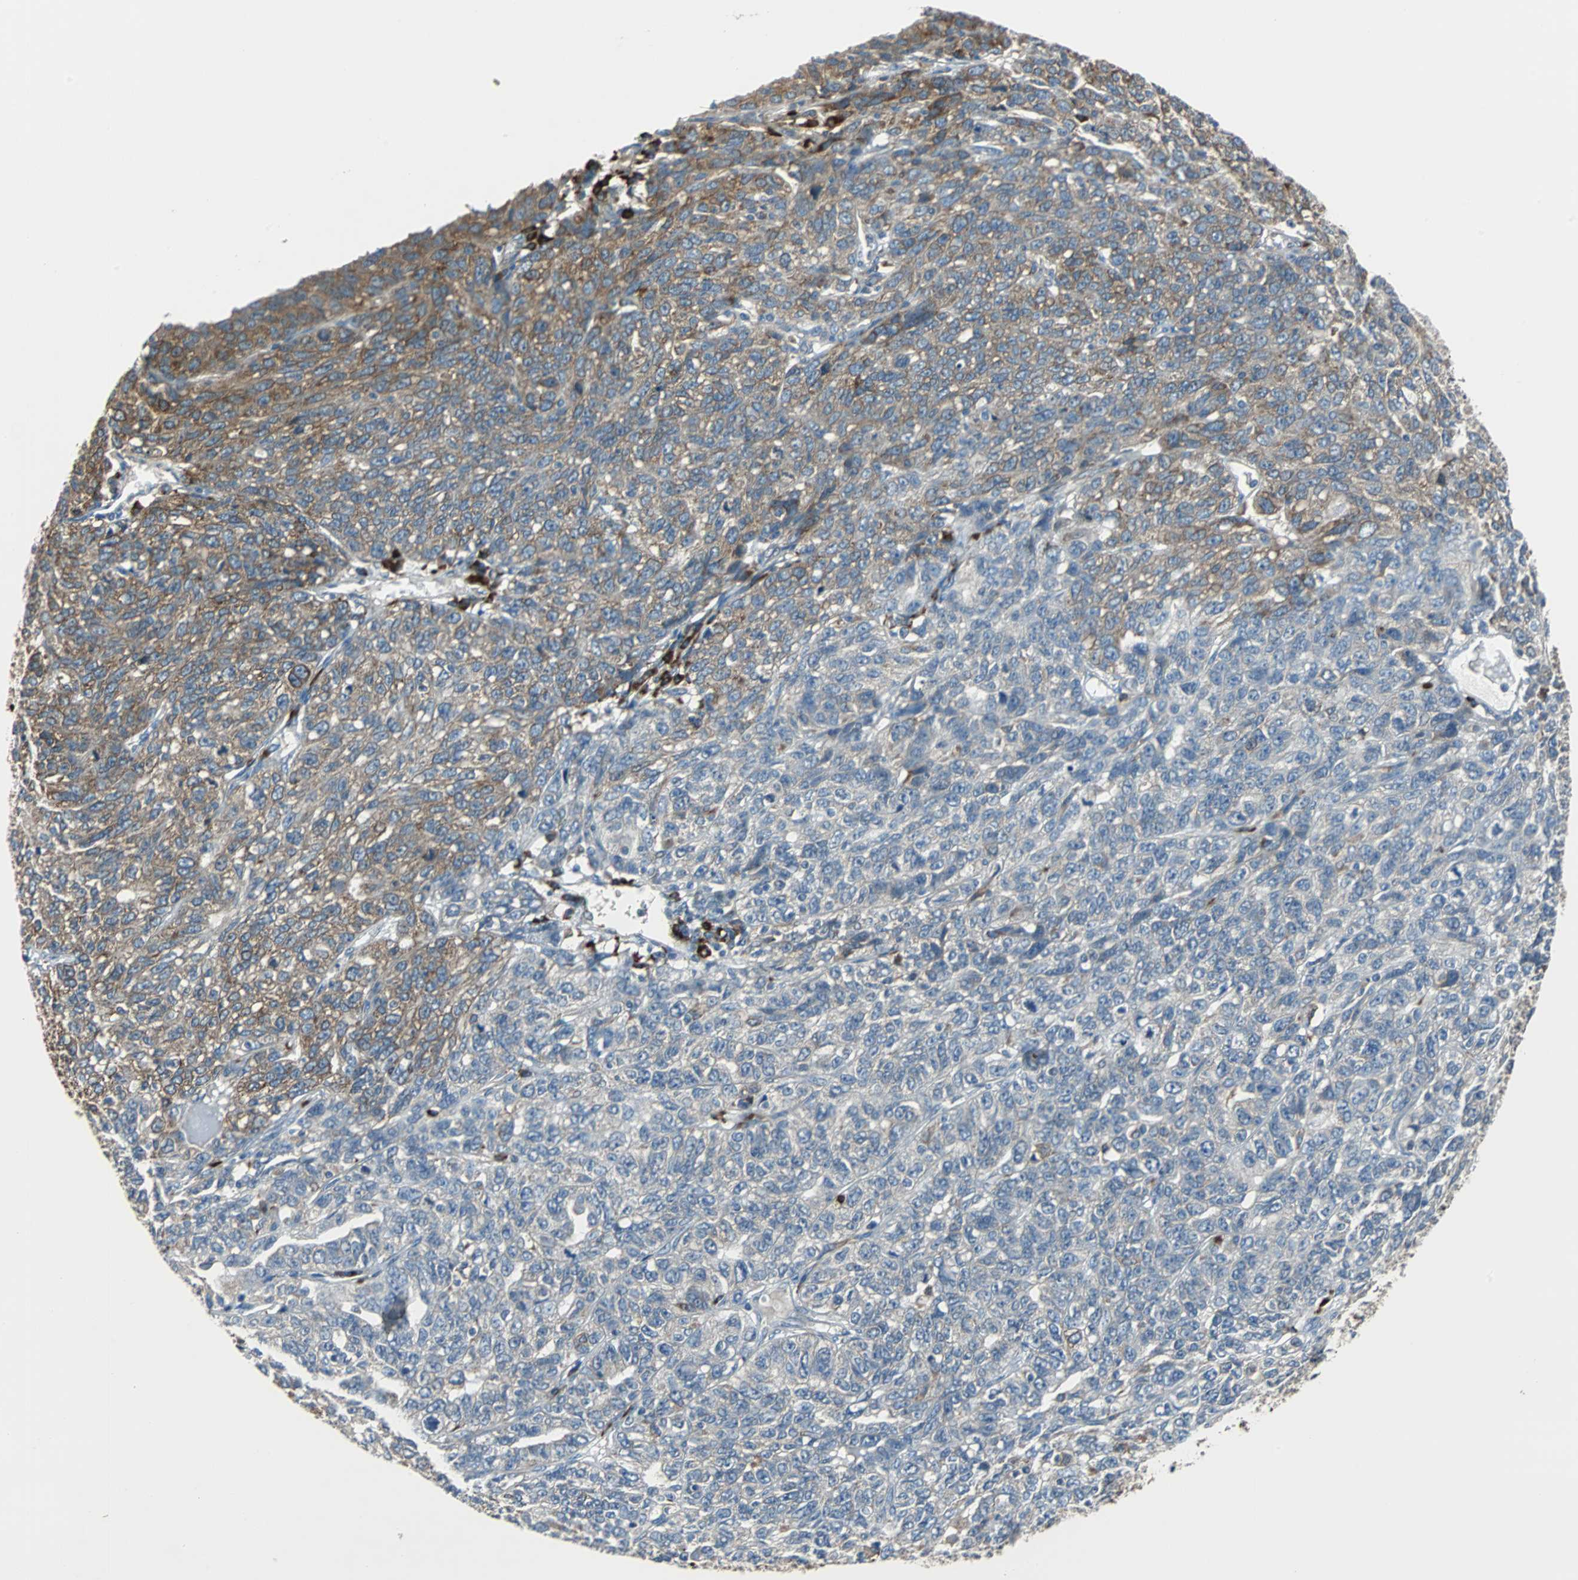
{"staining": {"intensity": "weak", "quantity": "25%-75%", "location": "cytoplasmic/membranous"}, "tissue": "ovarian cancer", "cell_type": "Tumor cells", "image_type": "cancer", "snomed": [{"axis": "morphology", "description": "Cystadenocarcinoma, serous, NOS"}, {"axis": "topography", "description": "Ovary"}], "caption": "Immunohistochemical staining of human ovarian cancer (serous cystadenocarcinoma) displays low levels of weak cytoplasmic/membranous protein positivity in about 25%-75% of tumor cells.", "gene": "PDIA4", "patient": {"sex": "female", "age": 71}}